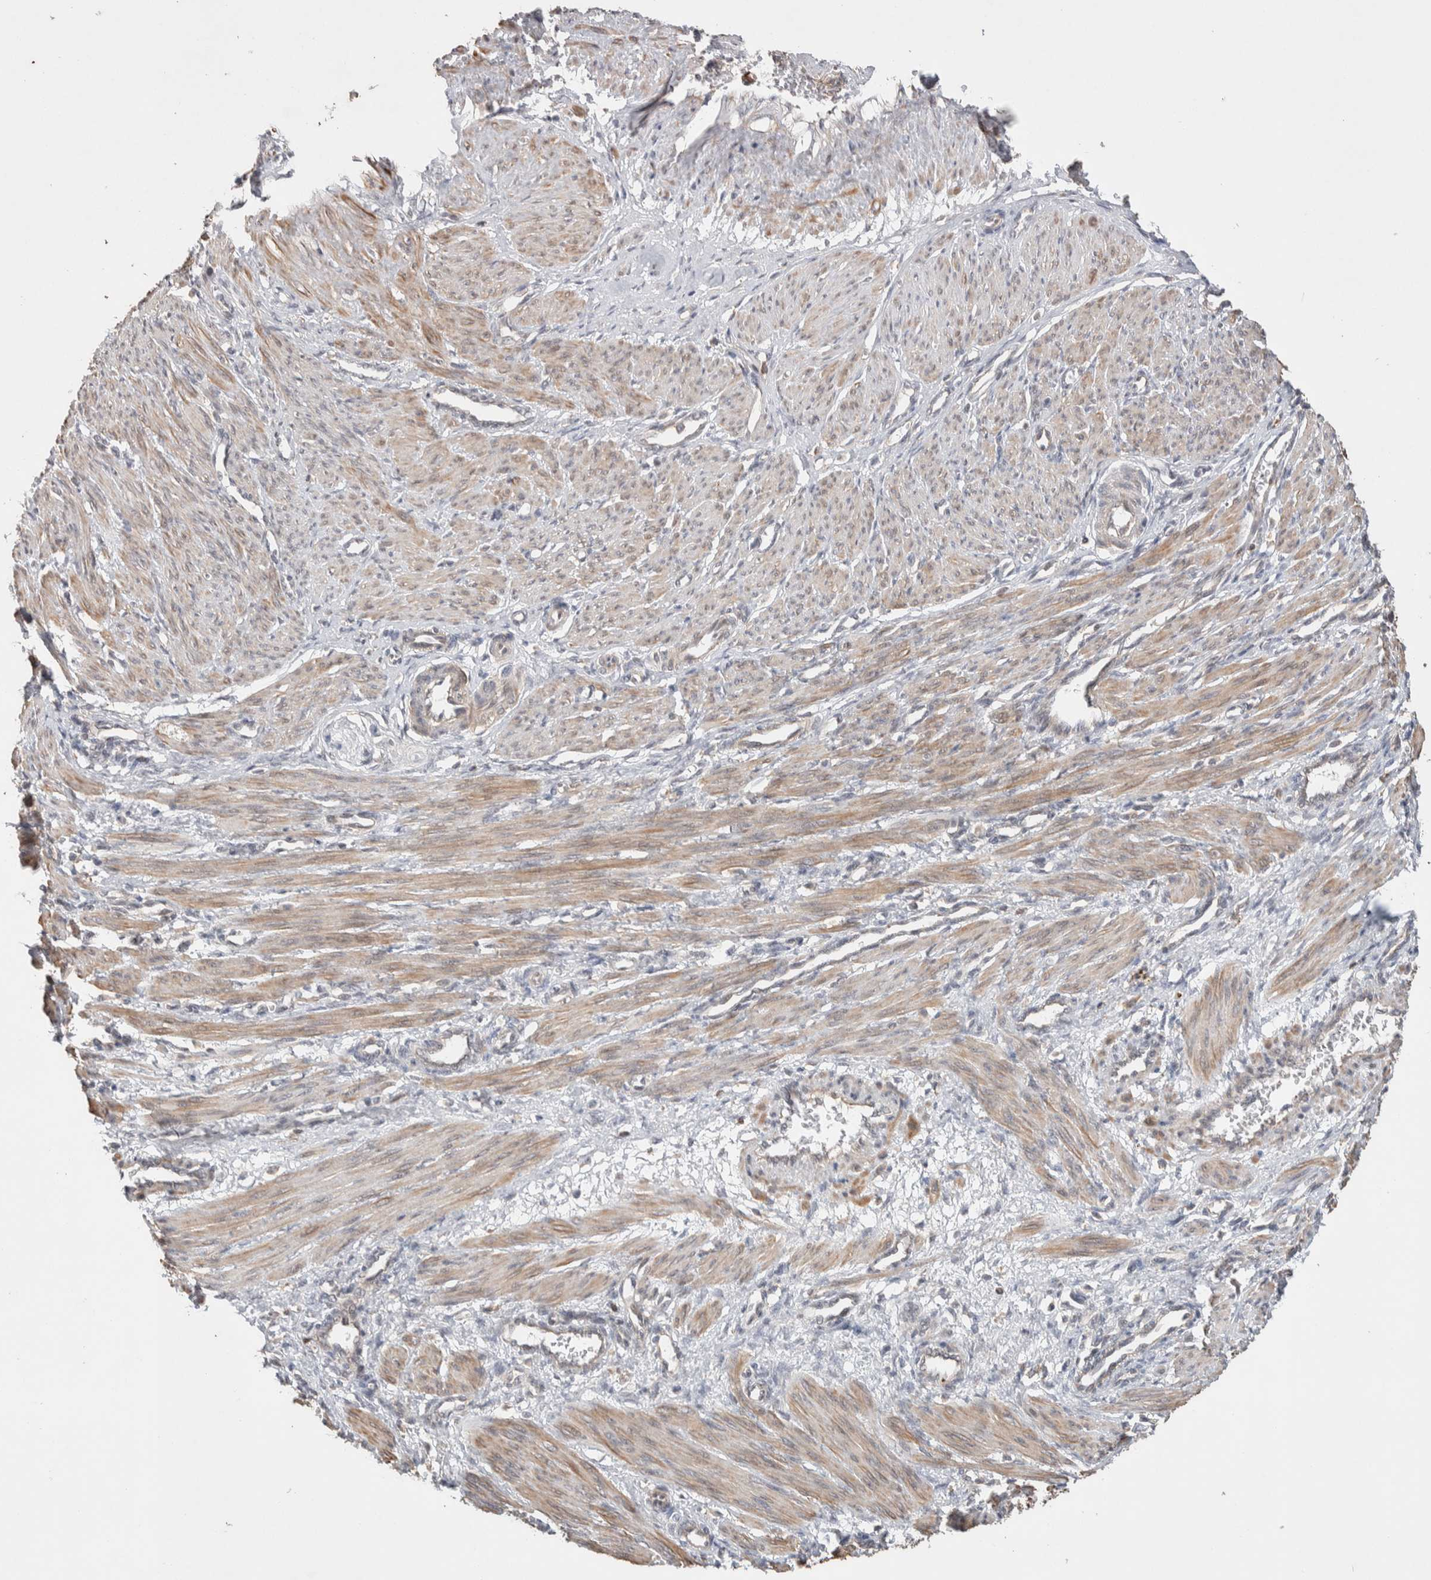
{"staining": {"intensity": "moderate", "quantity": ">75%", "location": "cytoplasmic/membranous"}, "tissue": "smooth muscle", "cell_type": "Smooth muscle cells", "image_type": "normal", "snomed": [{"axis": "morphology", "description": "Normal tissue, NOS"}, {"axis": "topography", "description": "Endometrium"}], "caption": "A high-resolution photomicrograph shows immunohistochemistry staining of benign smooth muscle, which reveals moderate cytoplasmic/membranous expression in approximately >75% of smooth muscle cells.", "gene": "ZNF704", "patient": {"sex": "female", "age": 33}}